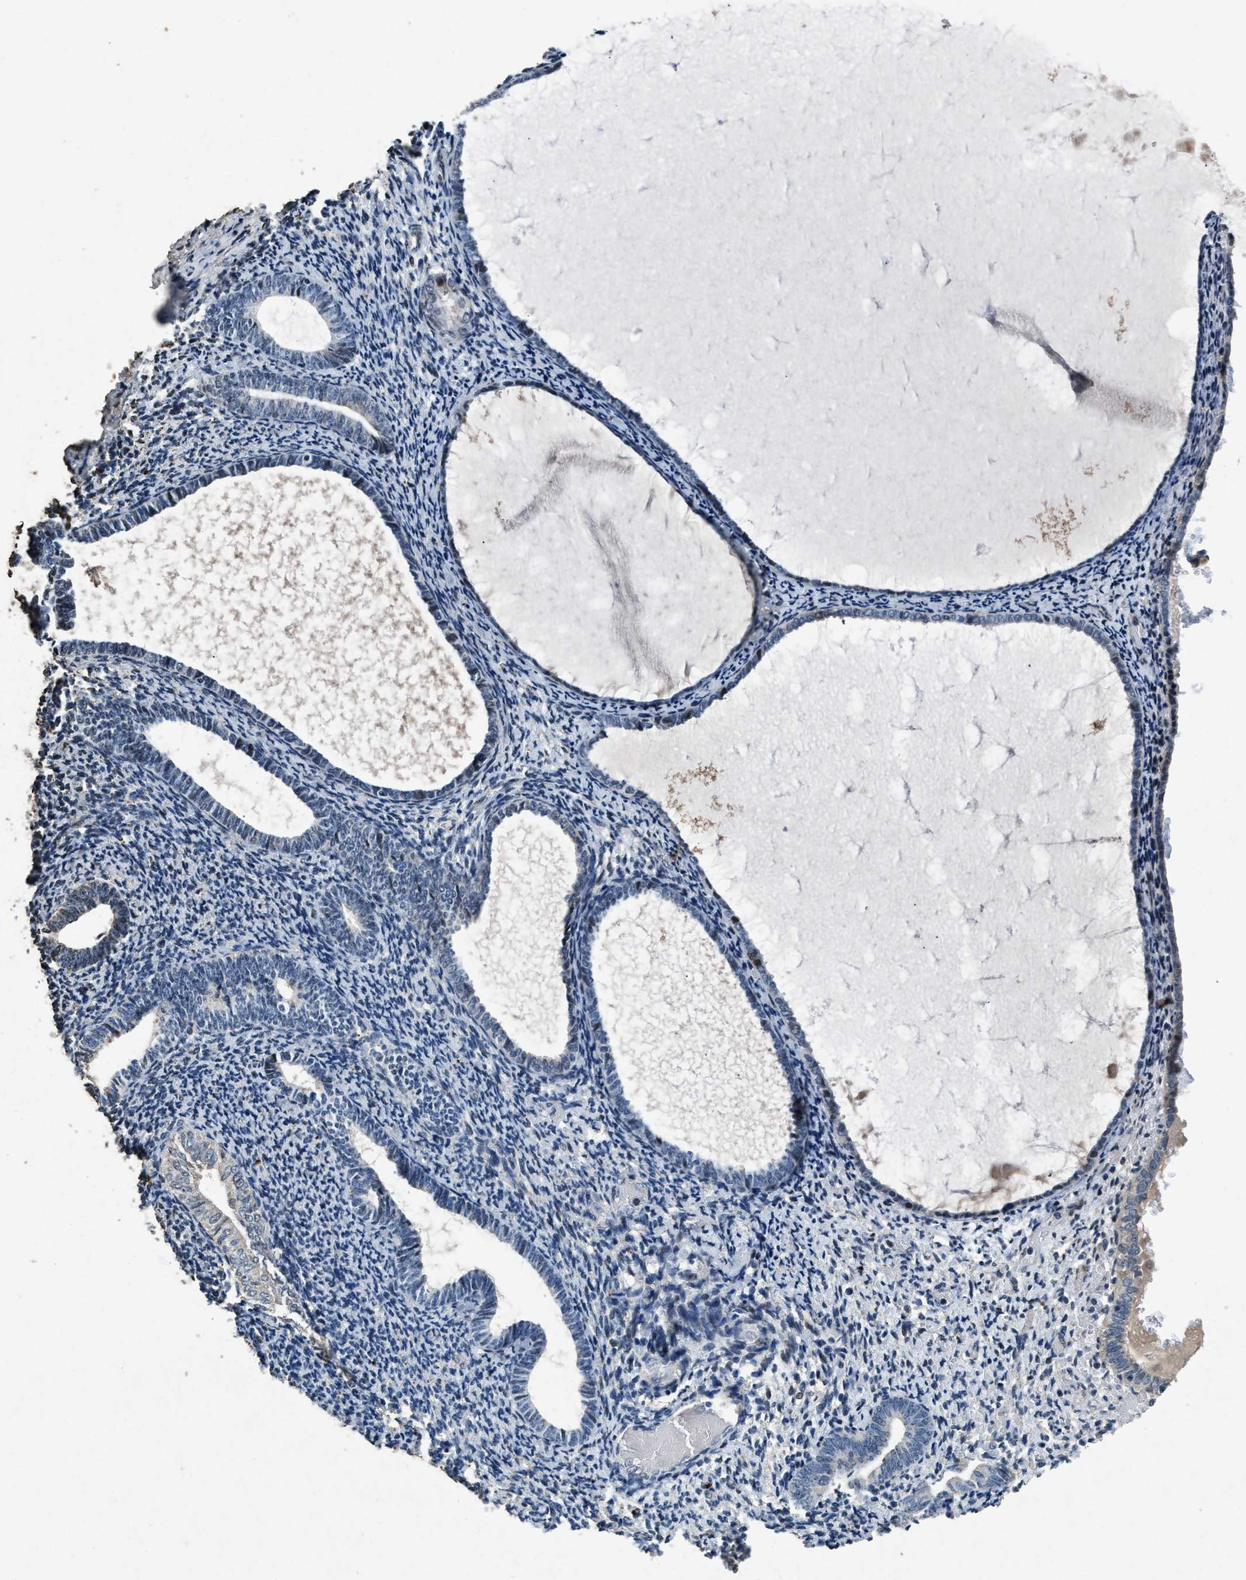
{"staining": {"intensity": "negative", "quantity": "none", "location": "none"}, "tissue": "endometrium", "cell_type": "Cells in endometrial stroma", "image_type": "normal", "snomed": [{"axis": "morphology", "description": "Normal tissue, NOS"}, {"axis": "topography", "description": "Endometrium"}], "caption": "Cells in endometrial stroma are negative for brown protein staining in benign endometrium. (Brightfield microscopy of DAB (3,3'-diaminobenzidine) IHC at high magnification).", "gene": "PHLDA1", "patient": {"sex": "female", "age": 66}}